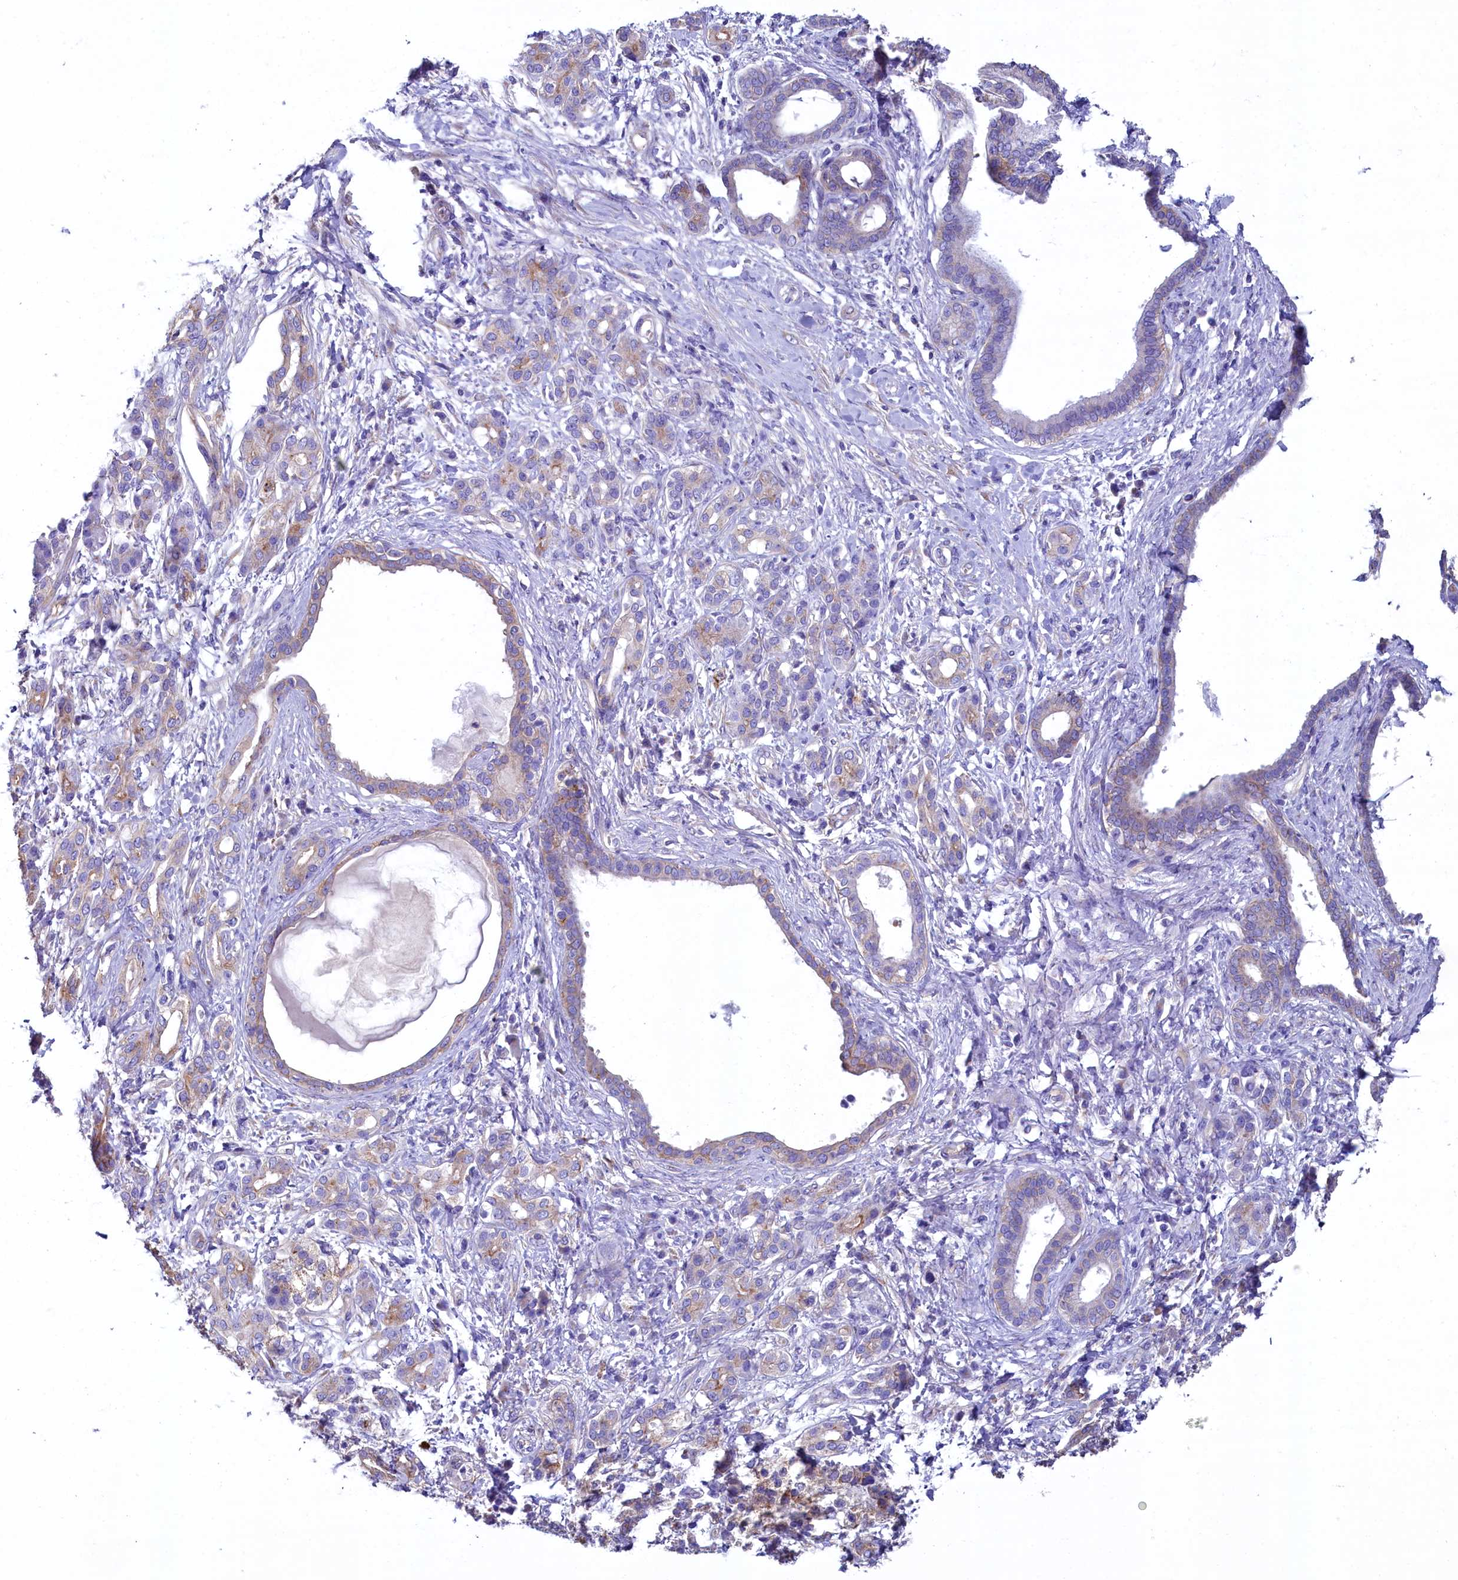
{"staining": {"intensity": "weak", "quantity": "<25%", "location": "cytoplasmic/membranous"}, "tissue": "pancreatic cancer", "cell_type": "Tumor cells", "image_type": "cancer", "snomed": [{"axis": "morphology", "description": "Adenocarcinoma, NOS"}, {"axis": "topography", "description": "Pancreas"}], "caption": "Human pancreatic adenocarcinoma stained for a protein using immunohistochemistry (IHC) shows no positivity in tumor cells.", "gene": "GPR21", "patient": {"sex": "female", "age": 55}}